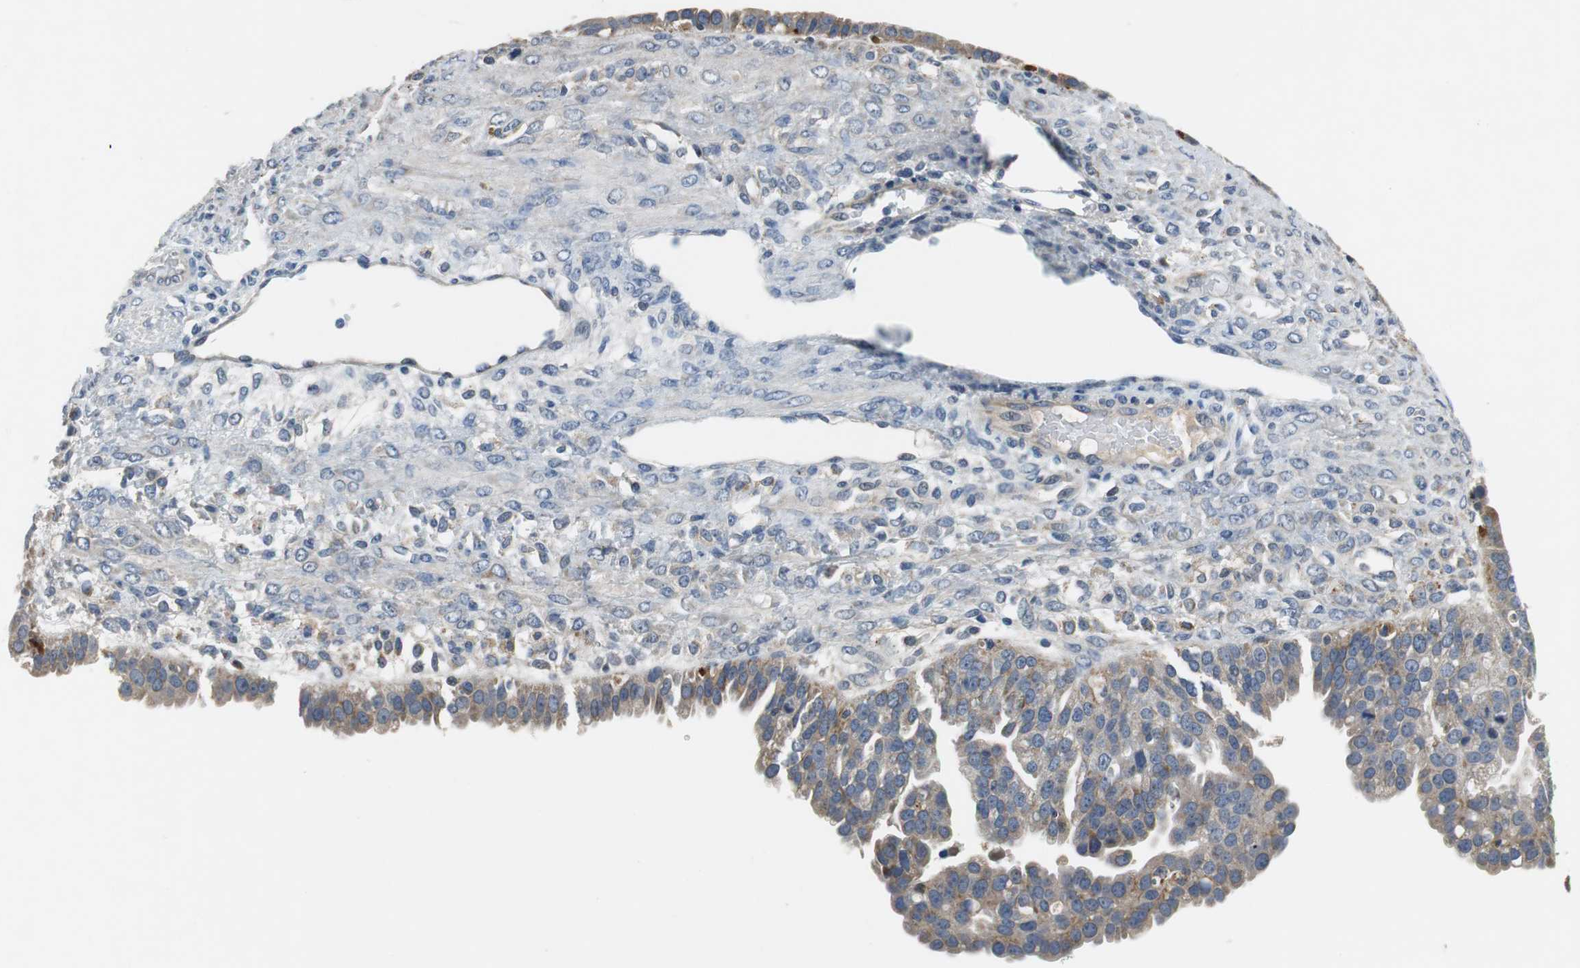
{"staining": {"intensity": "weak", "quantity": "25%-75%", "location": "cytoplasmic/membranous"}, "tissue": "ovarian cancer", "cell_type": "Tumor cells", "image_type": "cancer", "snomed": [{"axis": "morphology", "description": "Carcinoma, NOS"}, {"axis": "topography", "description": "Soft tissue"}, {"axis": "topography", "description": "Ovary"}], "caption": "IHC histopathology image of human ovarian carcinoma stained for a protein (brown), which shows low levels of weak cytoplasmic/membranous positivity in about 25%-75% of tumor cells.", "gene": "NLGN1", "patient": {"sex": "female", "age": 54}}